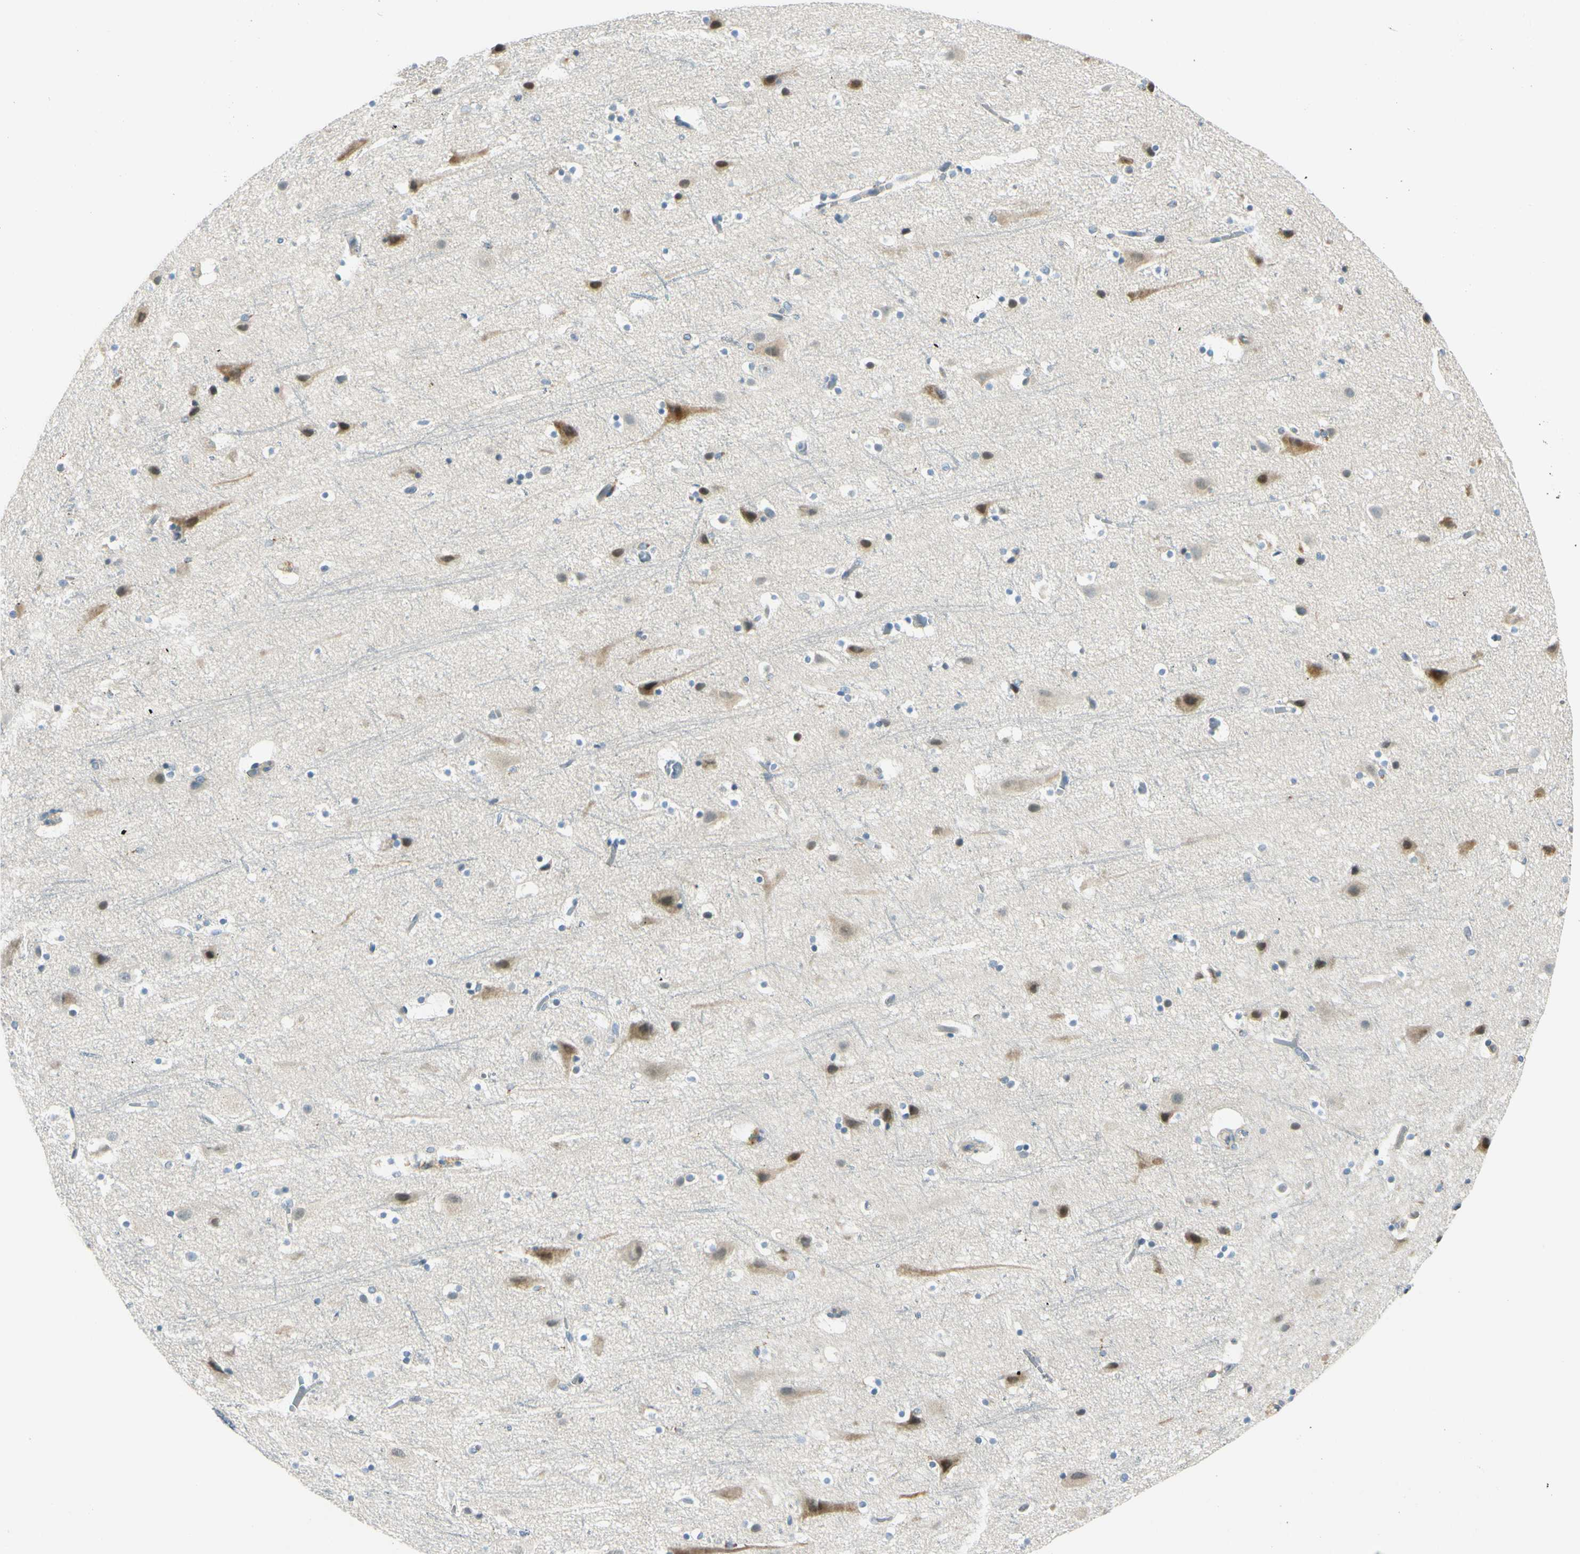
{"staining": {"intensity": "negative", "quantity": "none", "location": "none"}, "tissue": "cerebral cortex", "cell_type": "Endothelial cells", "image_type": "normal", "snomed": [{"axis": "morphology", "description": "Normal tissue, NOS"}, {"axis": "topography", "description": "Cerebral cortex"}], "caption": "Immunohistochemistry (IHC) histopathology image of normal cerebral cortex: cerebral cortex stained with DAB reveals no significant protein positivity in endothelial cells.", "gene": "LAMA3", "patient": {"sex": "male", "age": 45}}